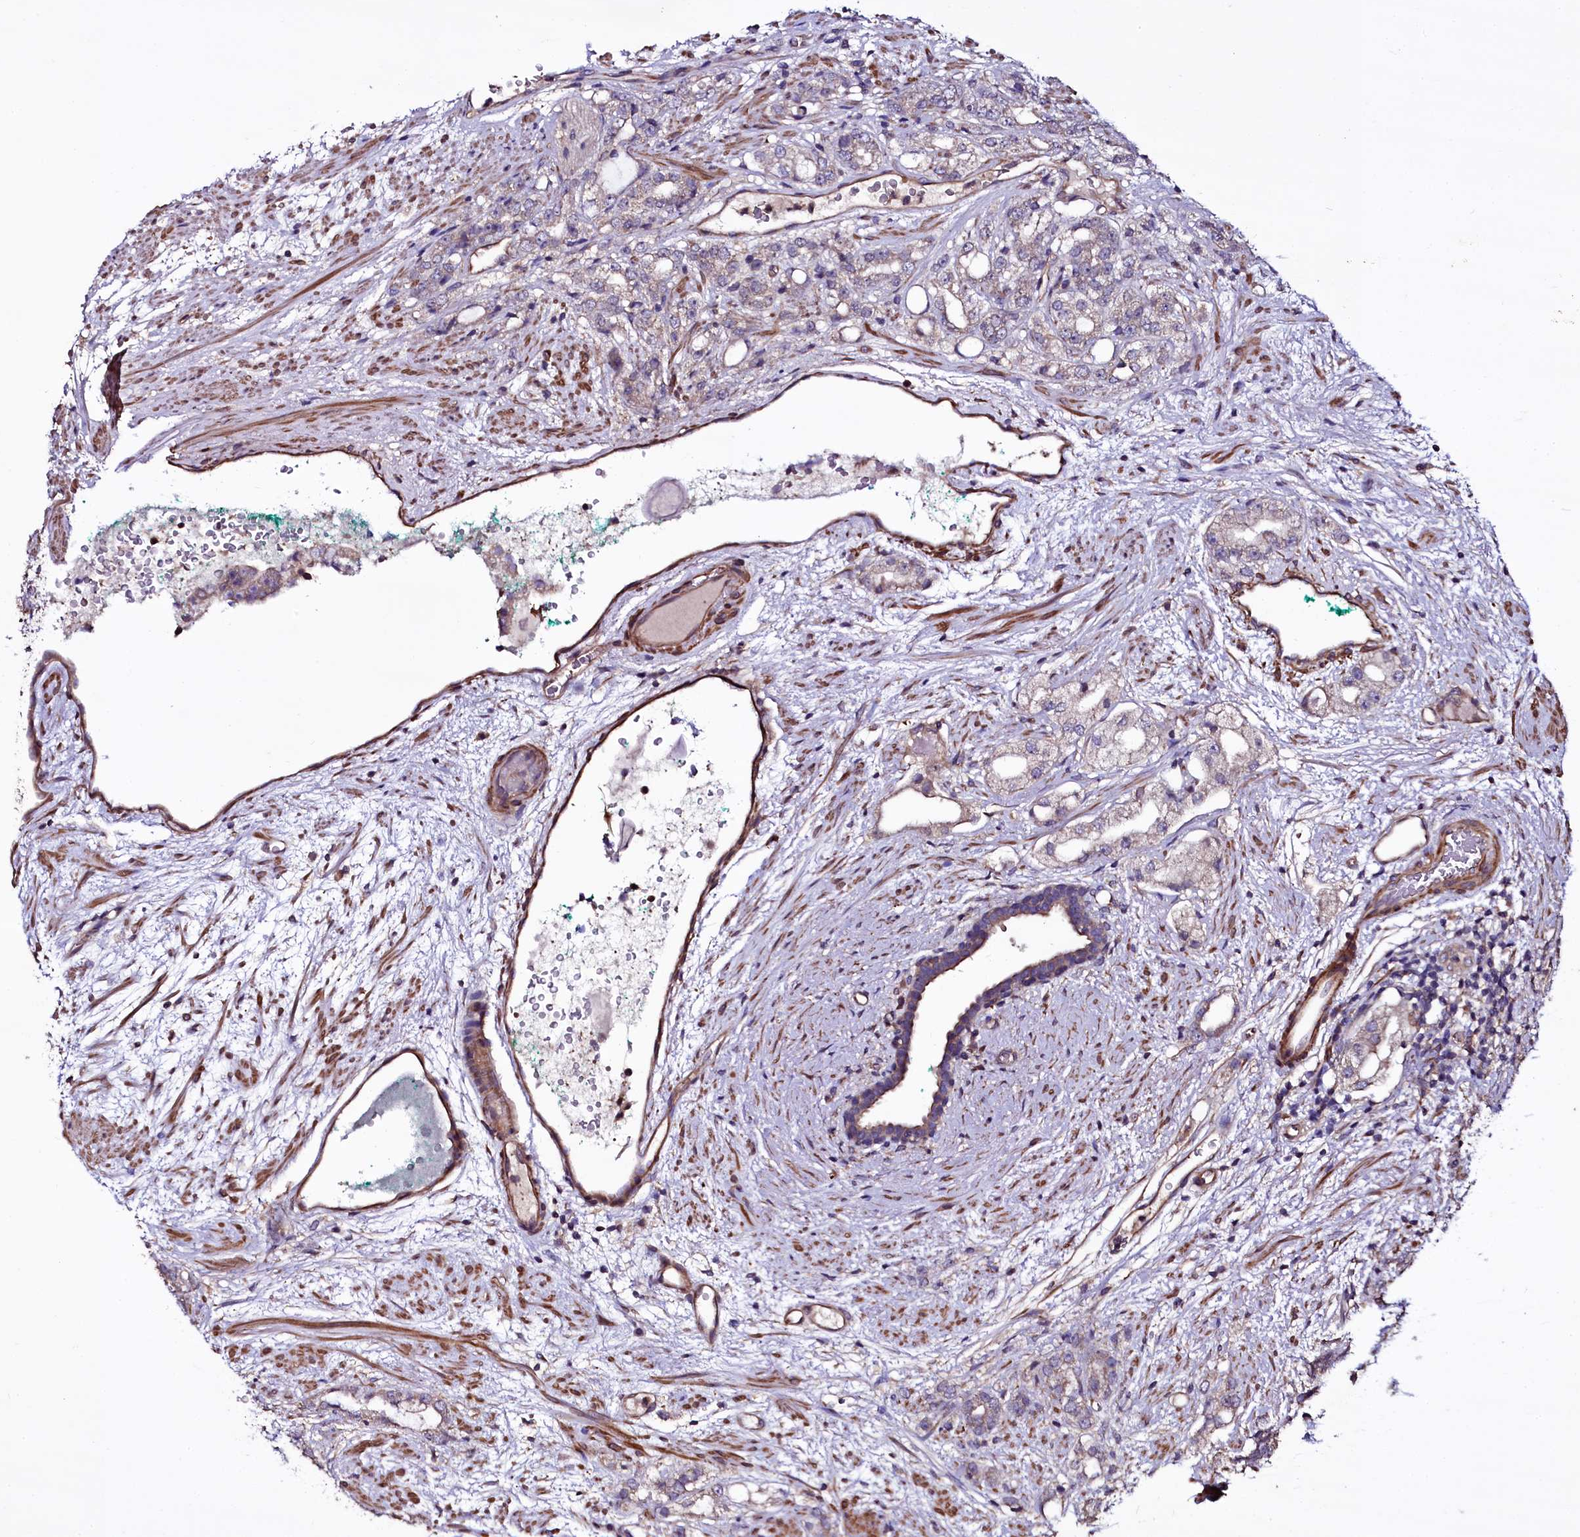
{"staining": {"intensity": "negative", "quantity": "none", "location": "none"}, "tissue": "prostate cancer", "cell_type": "Tumor cells", "image_type": "cancer", "snomed": [{"axis": "morphology", "description": "Adenocarcinoma, High grade"}, {"axis": "topography", "description": "Prostate"}], "caption": "A micrograph of human prostate high-grade adenocarcinoma is negative for staining in tumor cells. Brightfield microscopy of immunohistochemistry (IHC) stained with DAB (3,3'-diaminobenzidine) (brown) and hematoxylin (blue), captured at high magnification.", "gene": "WIPF3", "patient": {"sex": "male", "age": 64}}